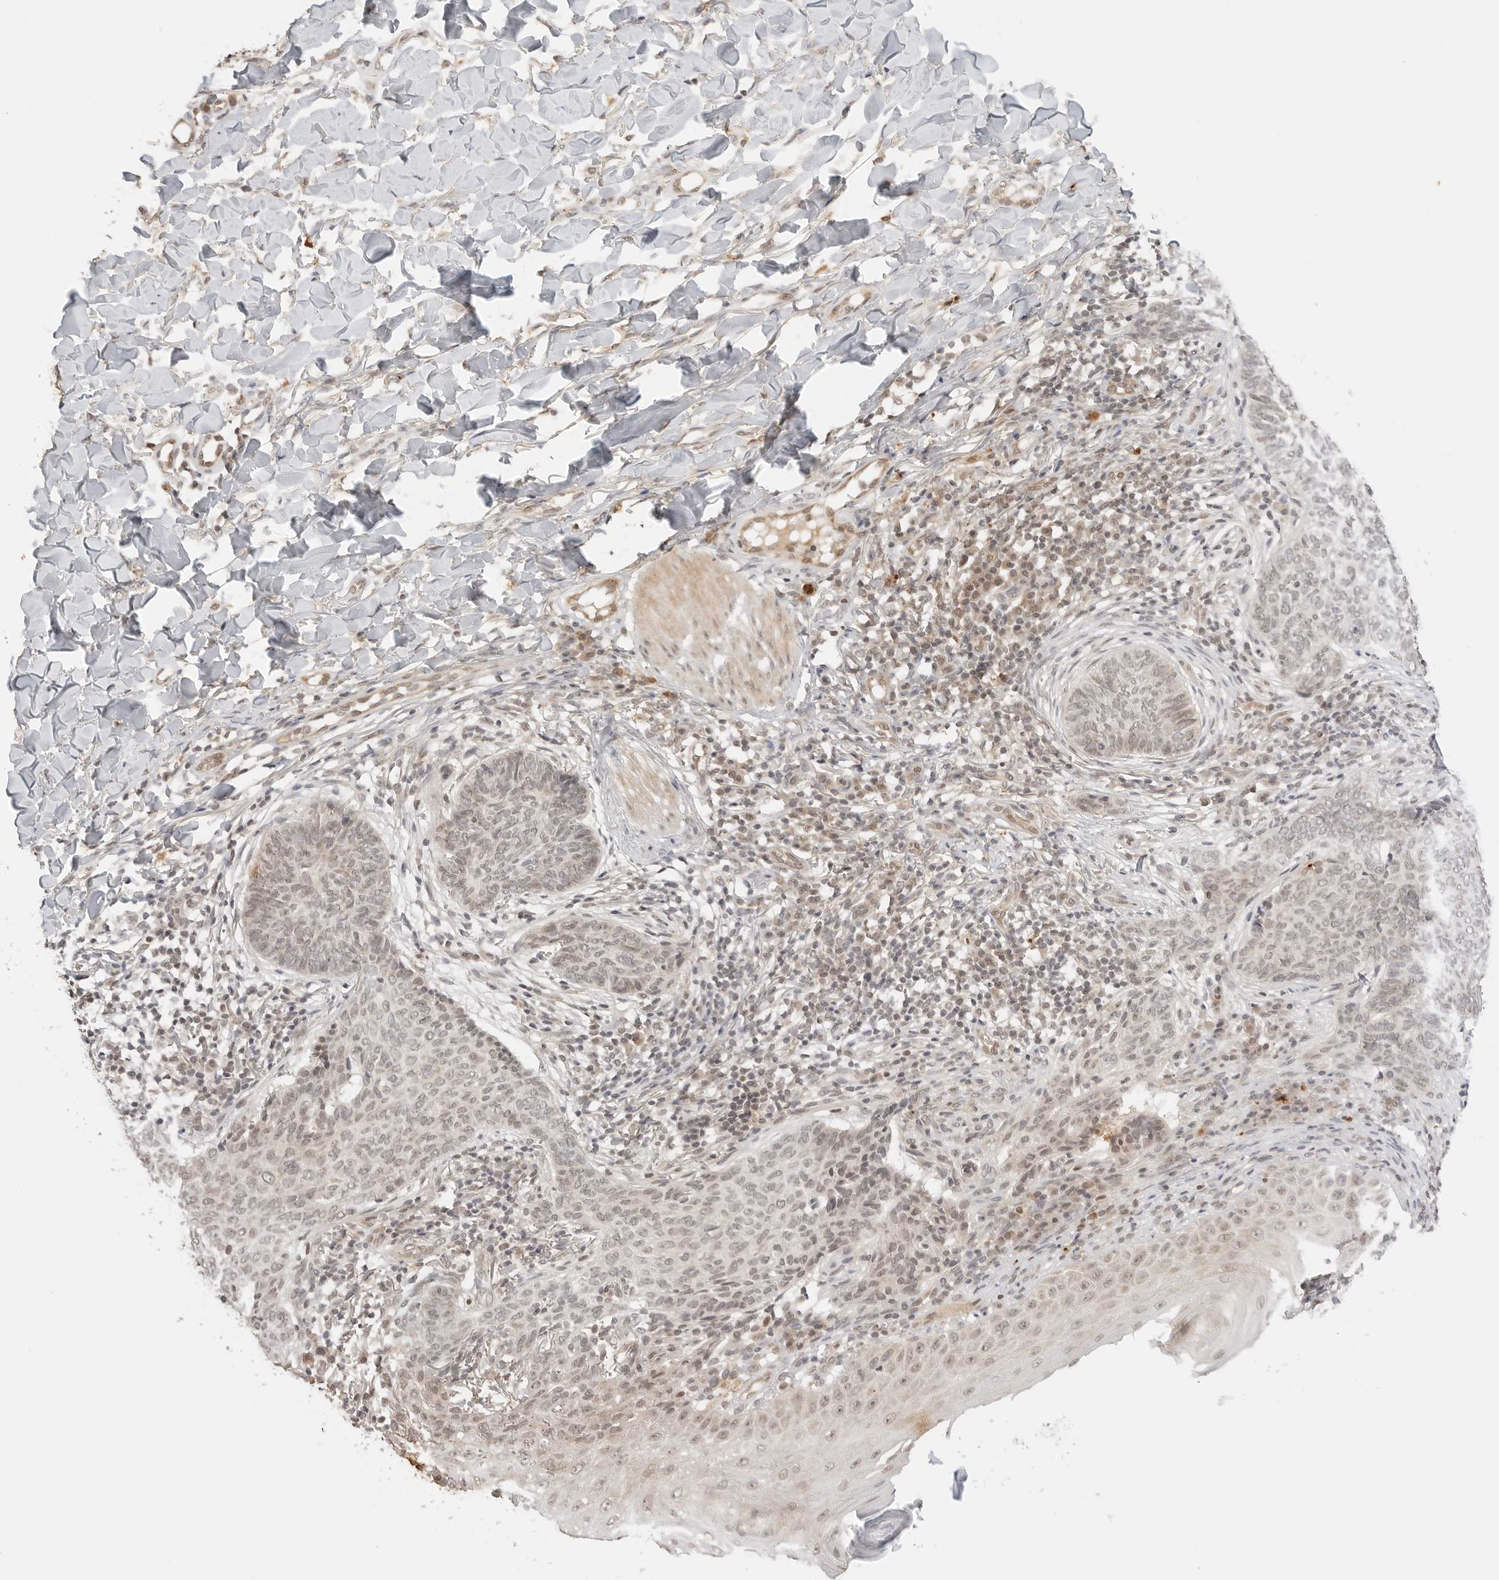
{"staining": {"intensity": "weak", "quantity": "<25%", "location": "nuclear"}, "tissue": "skin cancer", "cell_type": "Tumor cells", "image_type": "cancer", "snomed": [{"axis": "morphology", "description": "Normal tissue, NOS"}, {"axis": "morphology", "description": "Basal cell carcinoma"}, {"axis": "topography", "description": "Skin"}], "caption": "High power microscopy micrograph of an immunohistochemistry (IHC) histopathology image of skin cancer (basal cell carcinoma), revealing no significant positivity in tumor cells.", "gene": "GPR34", "patient": {"sex": "male", "age": 50}}